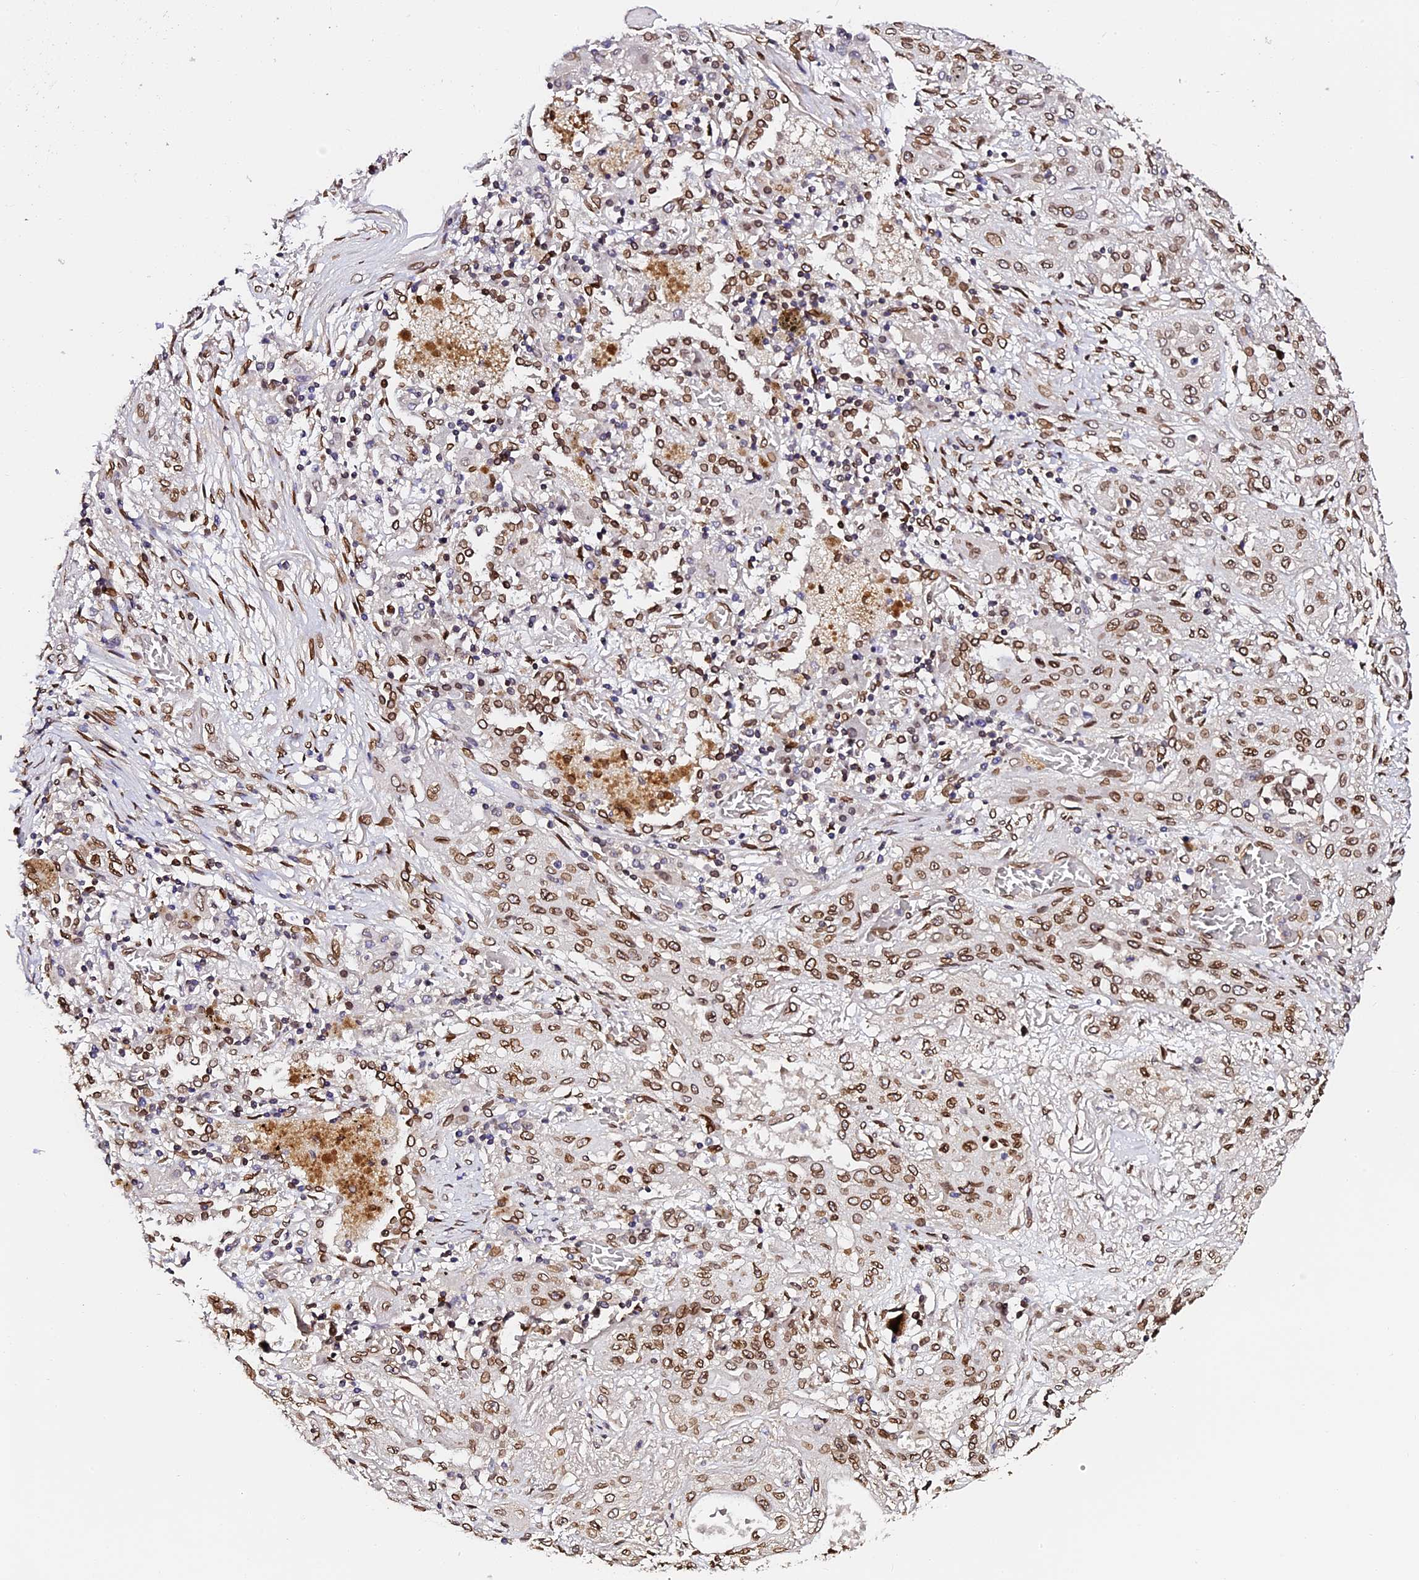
{"staining": {"intensity": "moderate", "quantity": ">75%", "location": "cytoplasmic/membranous,nuclear"}, "tissue": "lung cancer", "cell_type": "Tumor cells", "image_type": "cancer", "snomed": [{"axis": "morphology", "description": "Squamous cell carcinoma, NOS"}, {"axis": "topography", "description": "Lung"}], "caption": "Lung squamous cell carcinoma stained with a protein marker exhibits moderate staining in tumor cells.", "gene": "ANAPC5", "patient": {"sex": "female", "age": 47}}